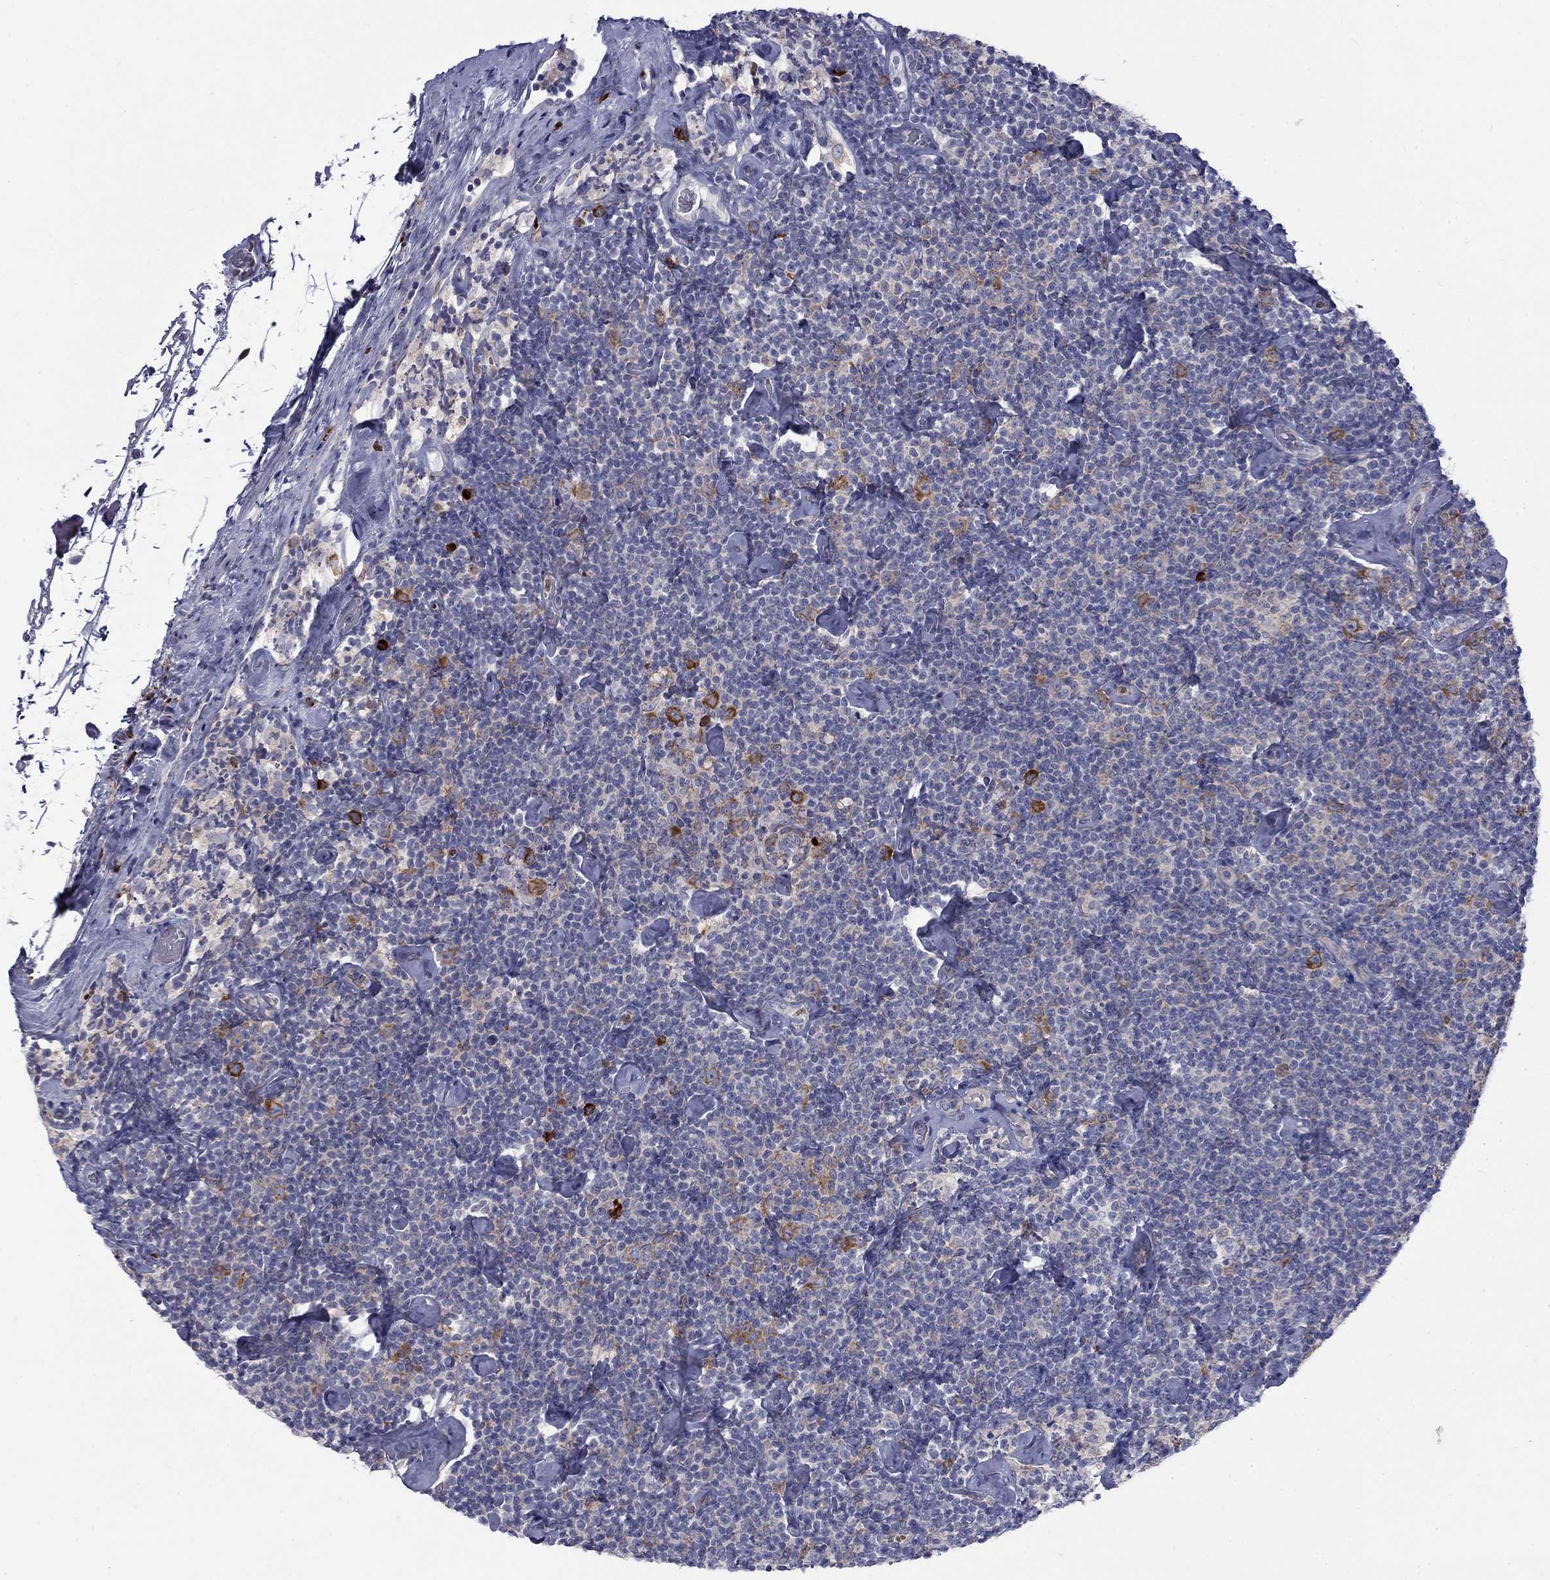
{"staining": {"intensity": "negative", "quantity": "none", "location": "none"}, "tissue": "lymphoma", "cell_type": "Tumor cells", "image_type": "cancer", "snomed": [{"axis": "morphology", "description": "Malignant lymphoma, non-Hodgkin's type, Low grade"}, {"axis": "topography", "description": "Lymph node"}], "caption": "High power microscopy histopathology image of an immunohistochemistry (IHC) micrograph of lymphoma, revealing no significant positivity in tumor cells.", "gene": "PABPC4", "patient": {"sex": "male", "age": 81}}